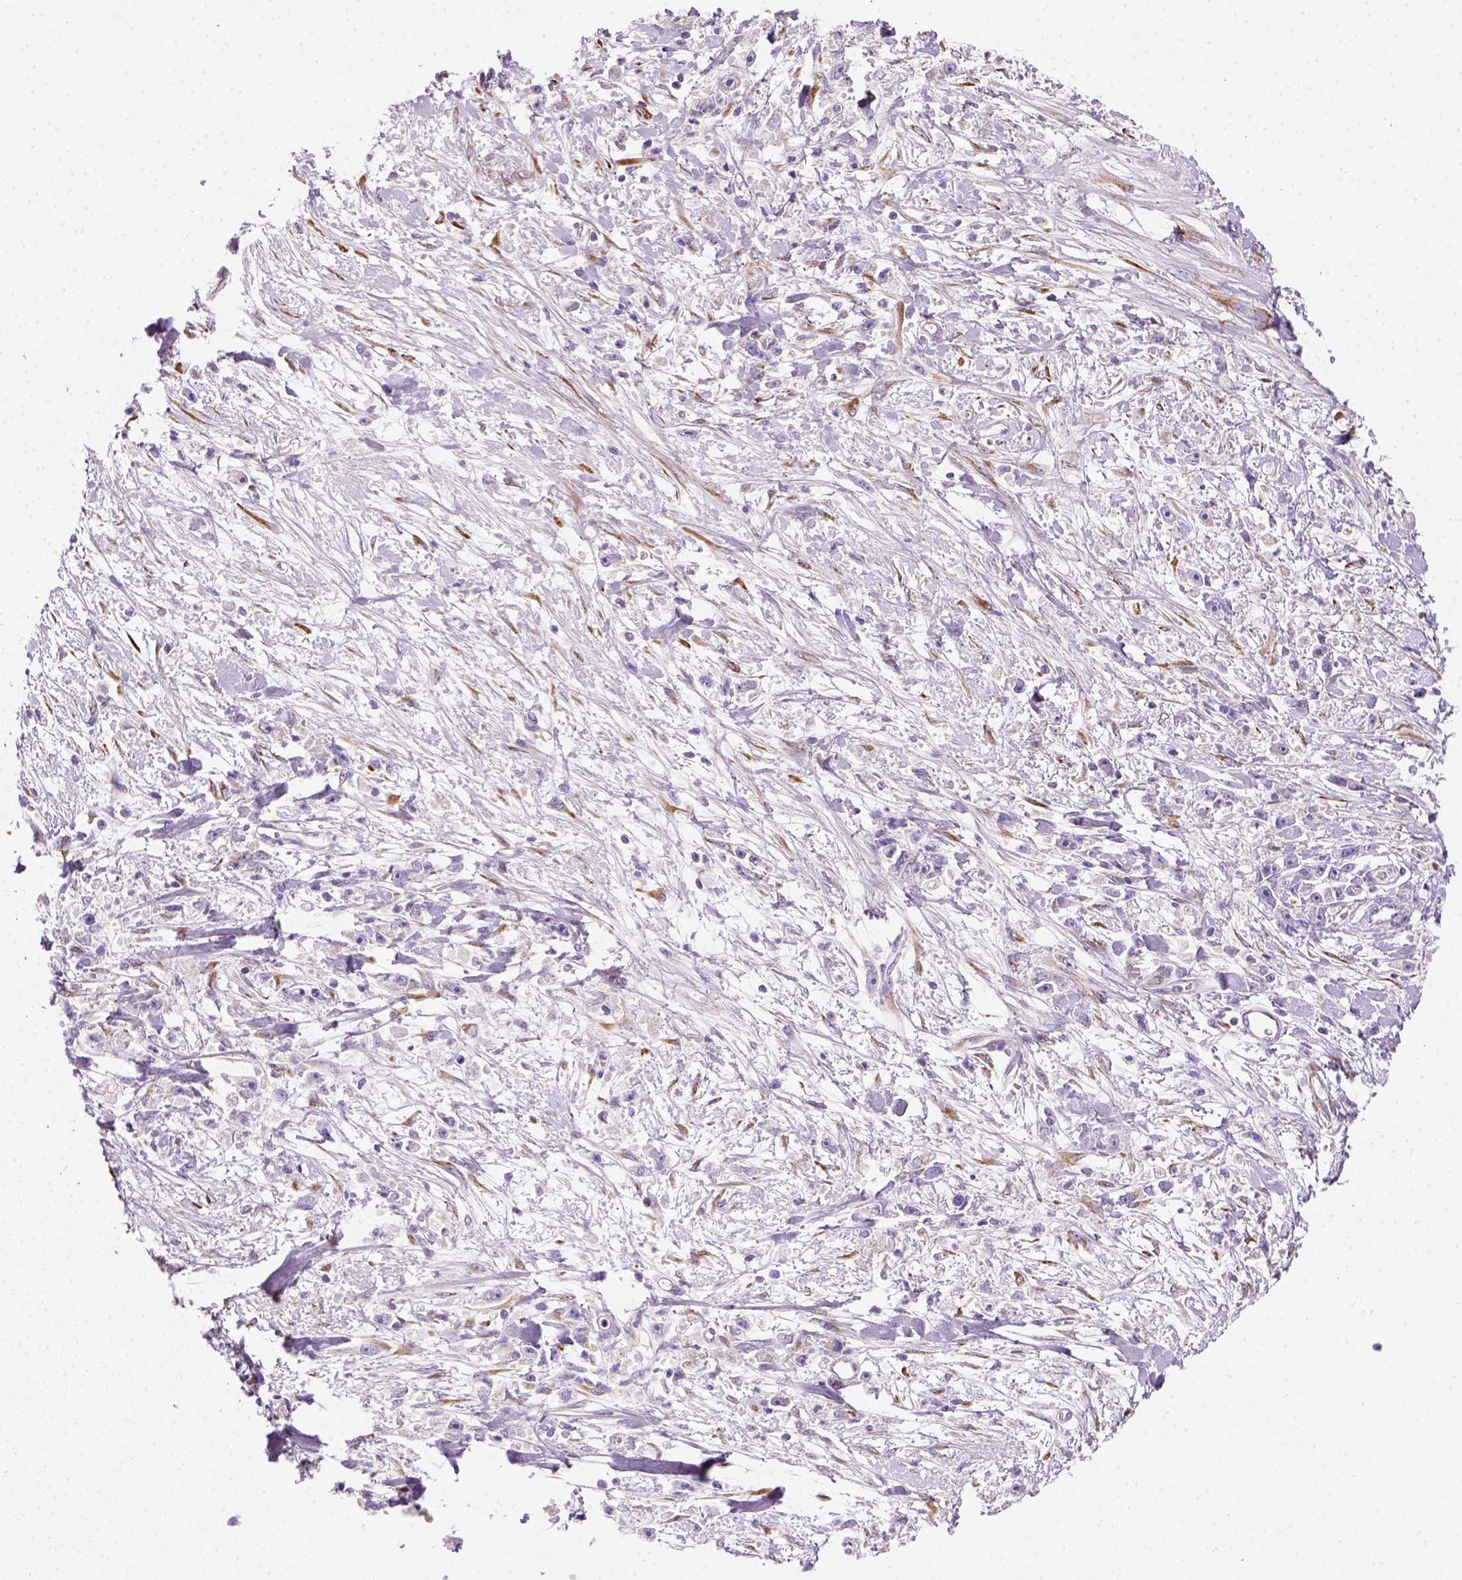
{"staining": {"intensity": "negative", "quantity": "none", "location": "none"}, "tissue": "stomach cancer", "cell_type": "Tumor cells", "image_type": "cancer", "snomed": [{"axis": "morphology", "description": "Adenocarcinoma, NOS"}, {"axis": "topography", "description": "Stomach"}], "caption": "IHC micrograph of neoplastic tissue: human stomach cancer (adenocarcinoma) stained with DAB demonstrates no significant protein staining in tumor cells.", "gene": "CES2", "patient": {"sex": "female", "age": 59}}